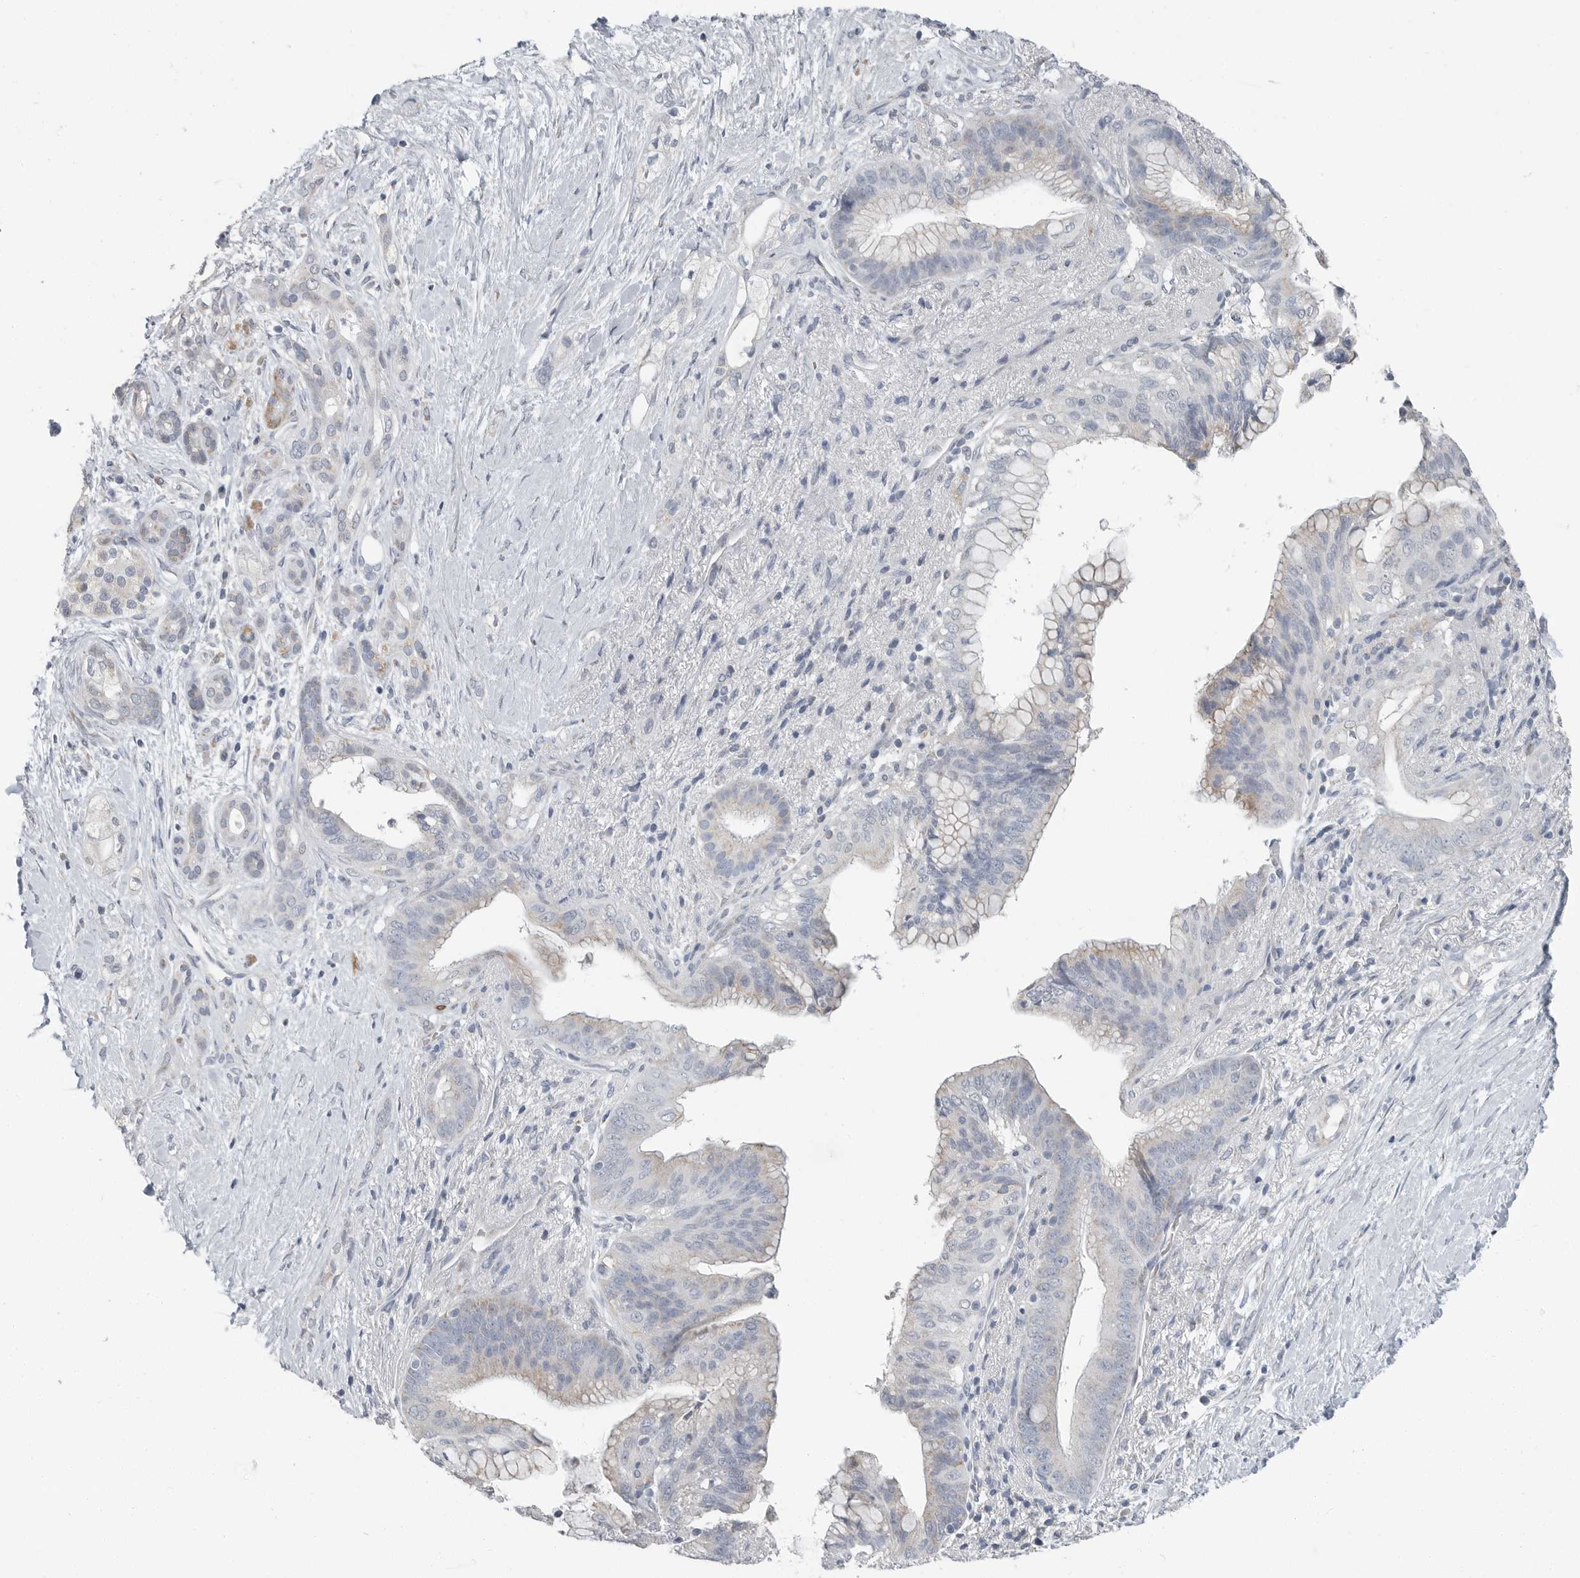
{"staining": {"intensity": "negative", "quantity": "none", "location": "none"}, "tissue": "pancreatic cancer", "cell_type": "Tumor cells", "image_type": "cancer", "snomed": [{"axis": "morphology", "description": "Adenocarcinoma, NOS"}, {"axis": "topography", "description": "Pancreas"}], "caption": "Human pancreatic cancer stained for a protein using immunohistochemistry (IHC) demonstrates no expression in tumor cells.", "gene": "PLN", "patient": {"sex": "male", "age": 53}}